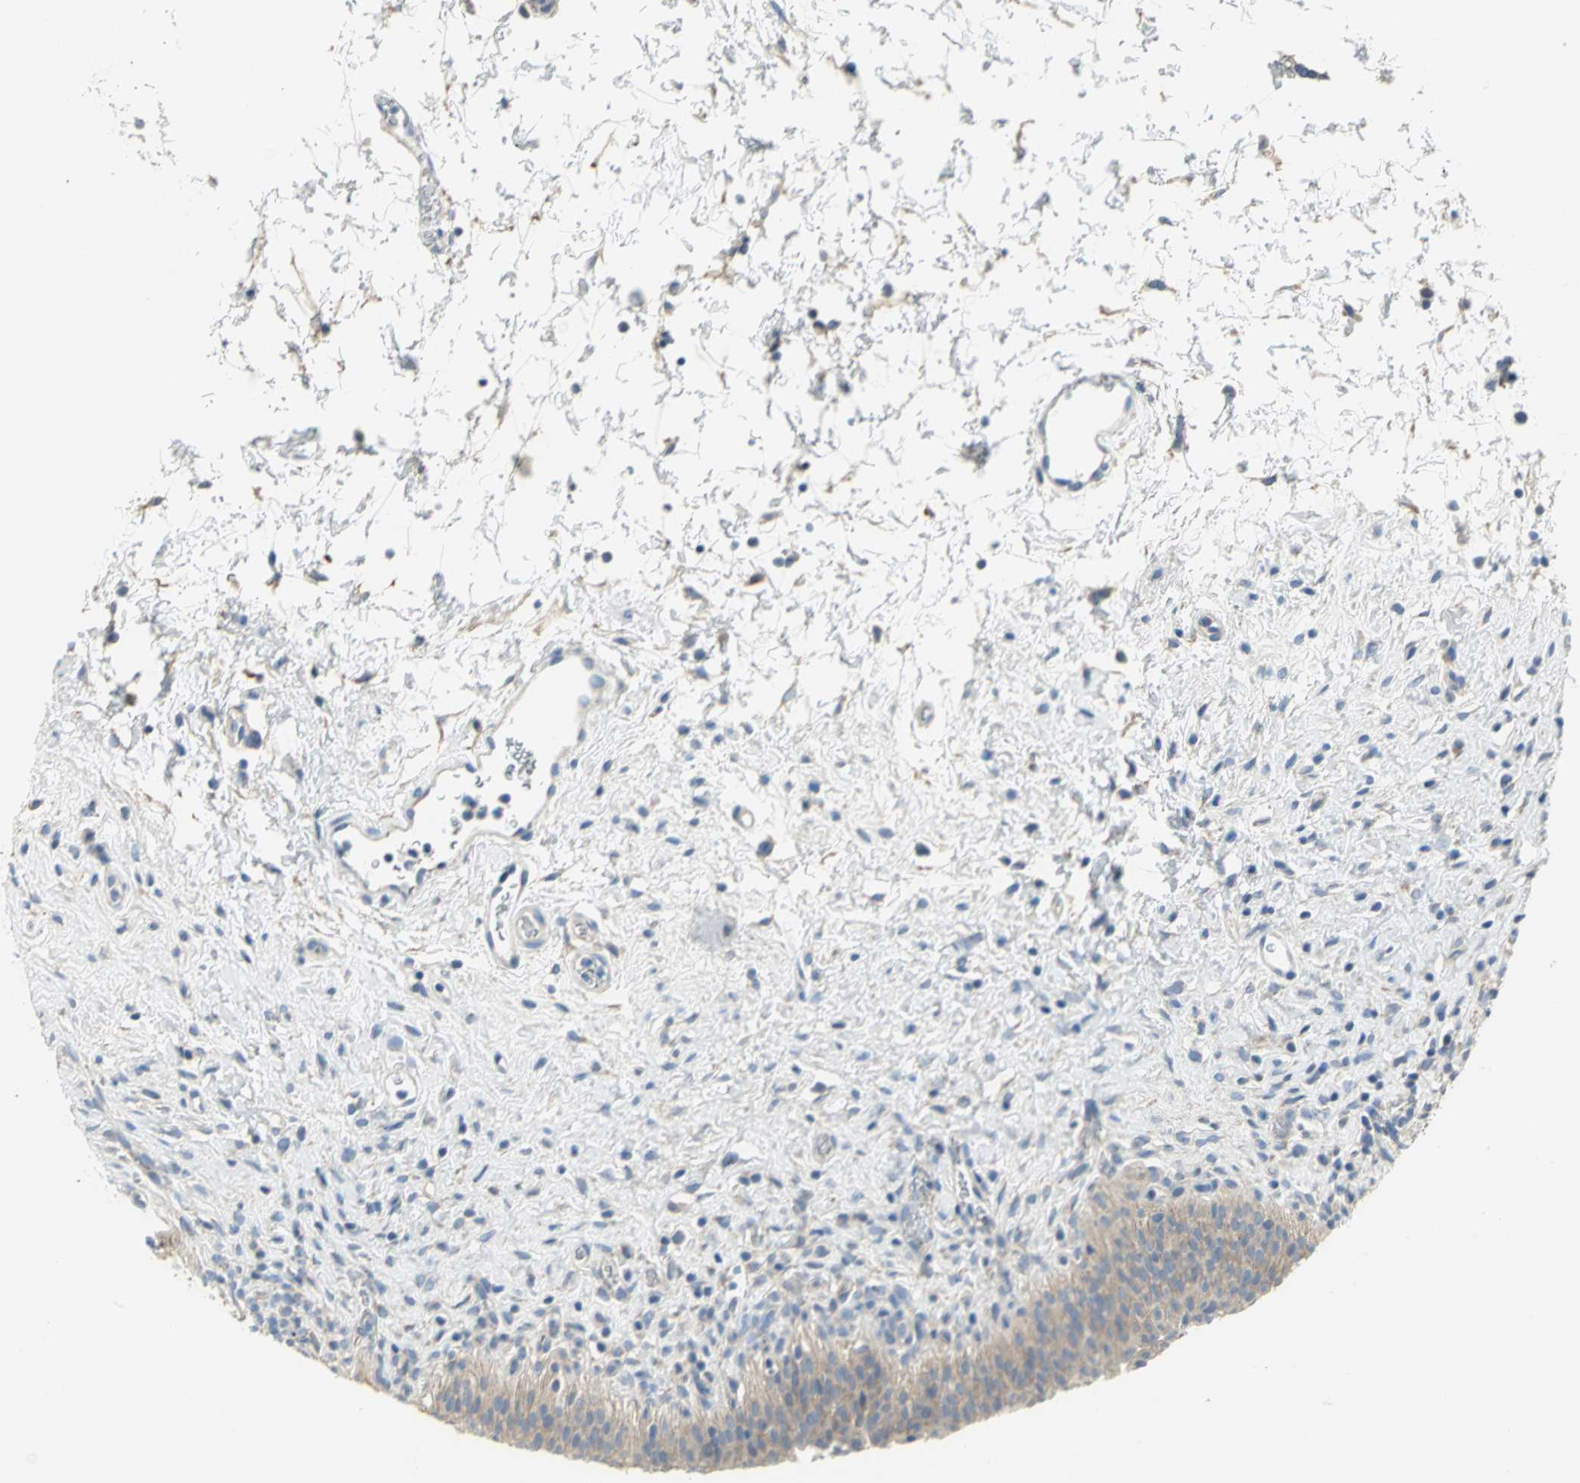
{"staining": {"intensity": "weak", "quantity": ">75%", "location": "cytoplasmic/membranous"}, "tissue": "urinary bladder", "cell_type": "Urothelial cells", "image_type": "normal", "snomed": [{"axis": "morphology", "description": "Normal tissue, NOS"}, {"axis": "topography", "description": "Urinary bladder"}], "caption": "DAB immunohistochemical staining of normal human urinary bladder reveals weak cytoplasmic/membranous protein positivity in approximately >75% of urothelial cells. (DAB = brown stain, brightfield microscopy at high magnification).", "gene": "HTR1F", "patient": {"sex": "male", "age": 51}}